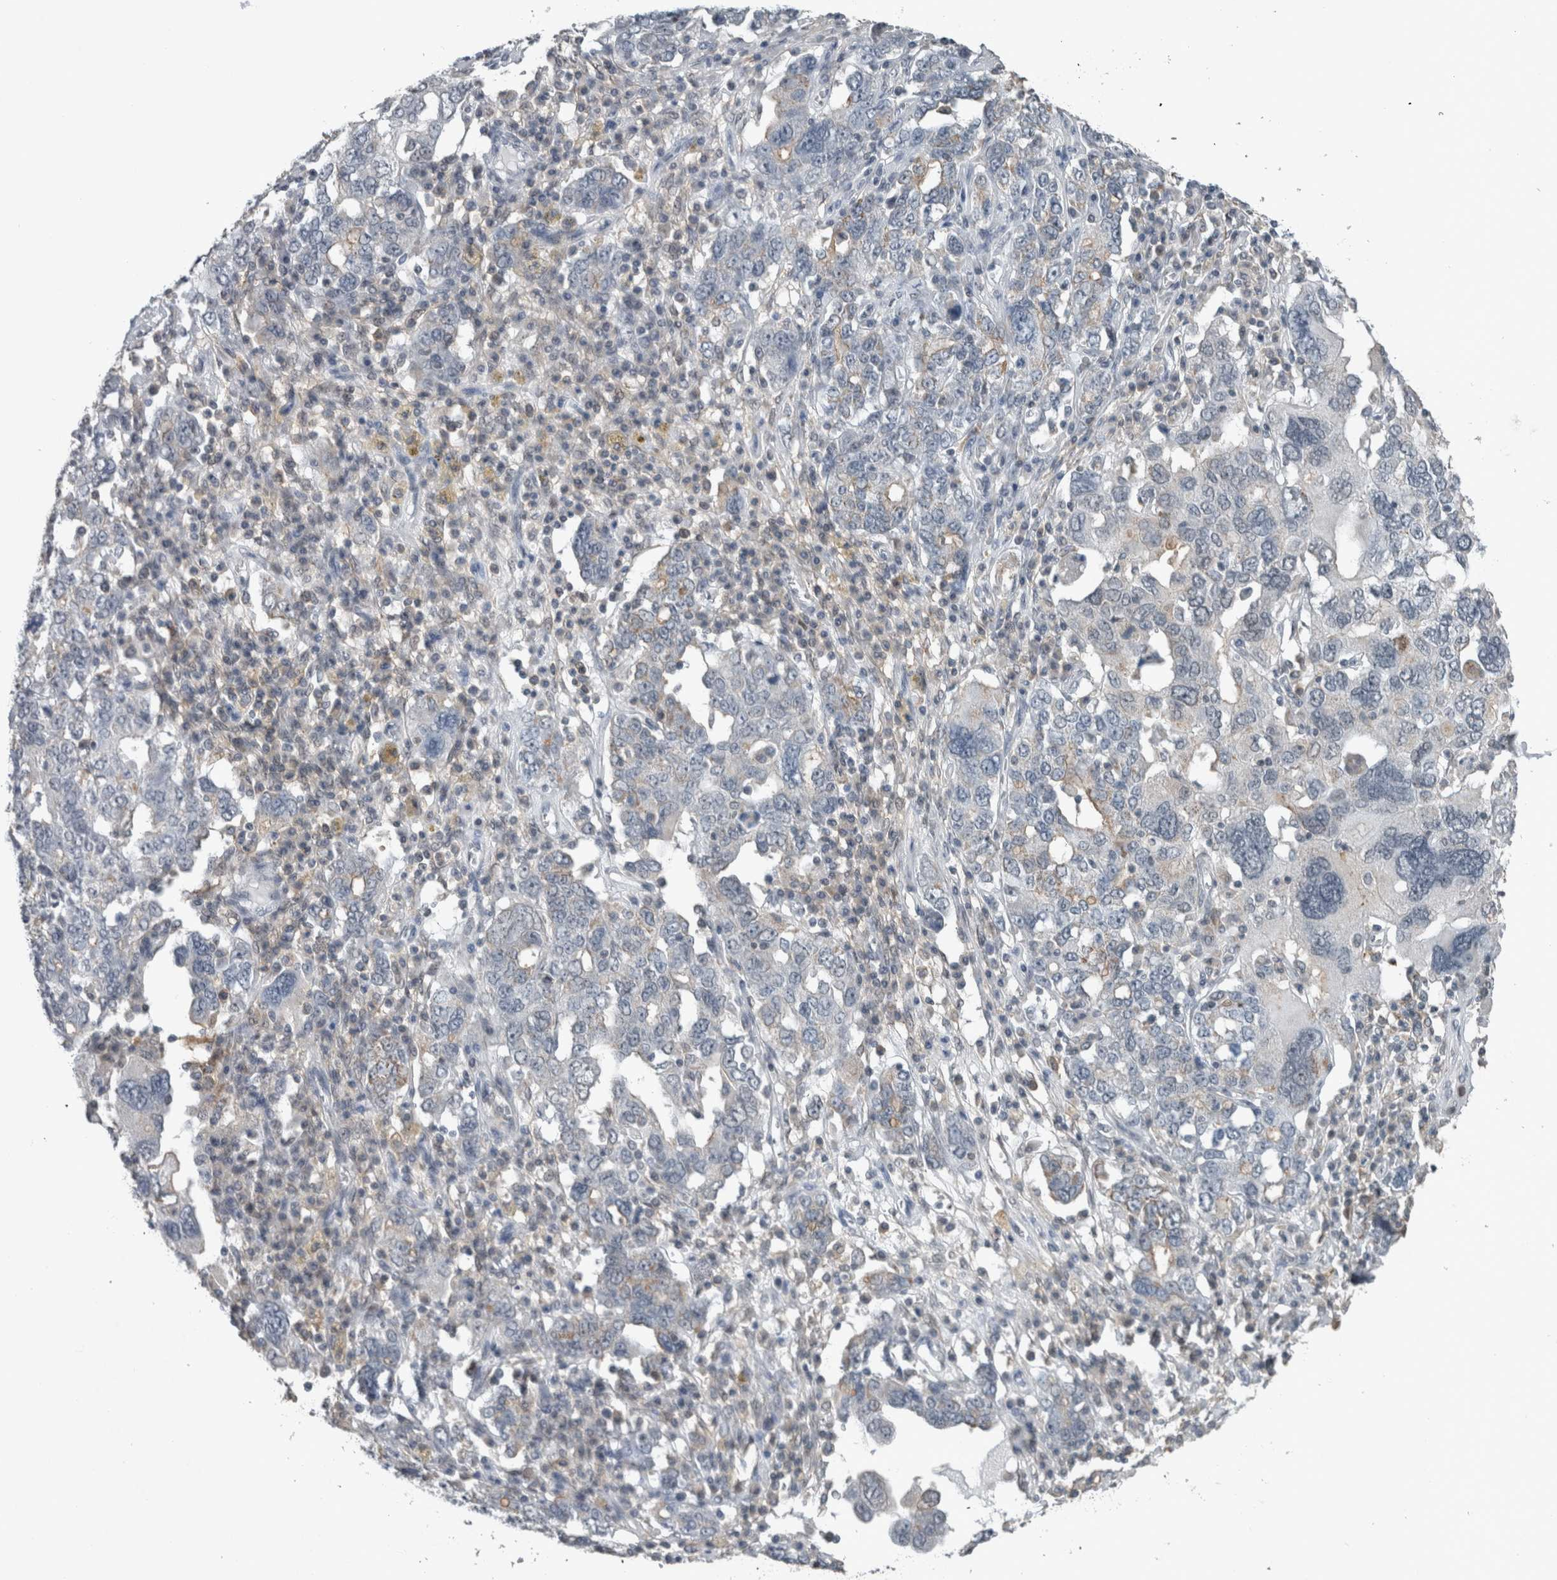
{"staining": {"intensity": "negative", "quantity": "none", "location": "none"}, "tissue": "ovarian cancer", "cell_type": "Tumor cells", "image_type": "cancer", "snomed": [{"axis": "morphology", "description": "Carcinoma, endometroid"}, {"axis": "topography", "description": "Ovary"}], "caption": "A high-resolution image shows immunohistochemistry (IHC) staining of endometroid carcinoma (ovarian), which demonstrates no significant positivity in tumor cells.", "gene": "ACSF2", "patient": {"sex": "female", "age": 62}}